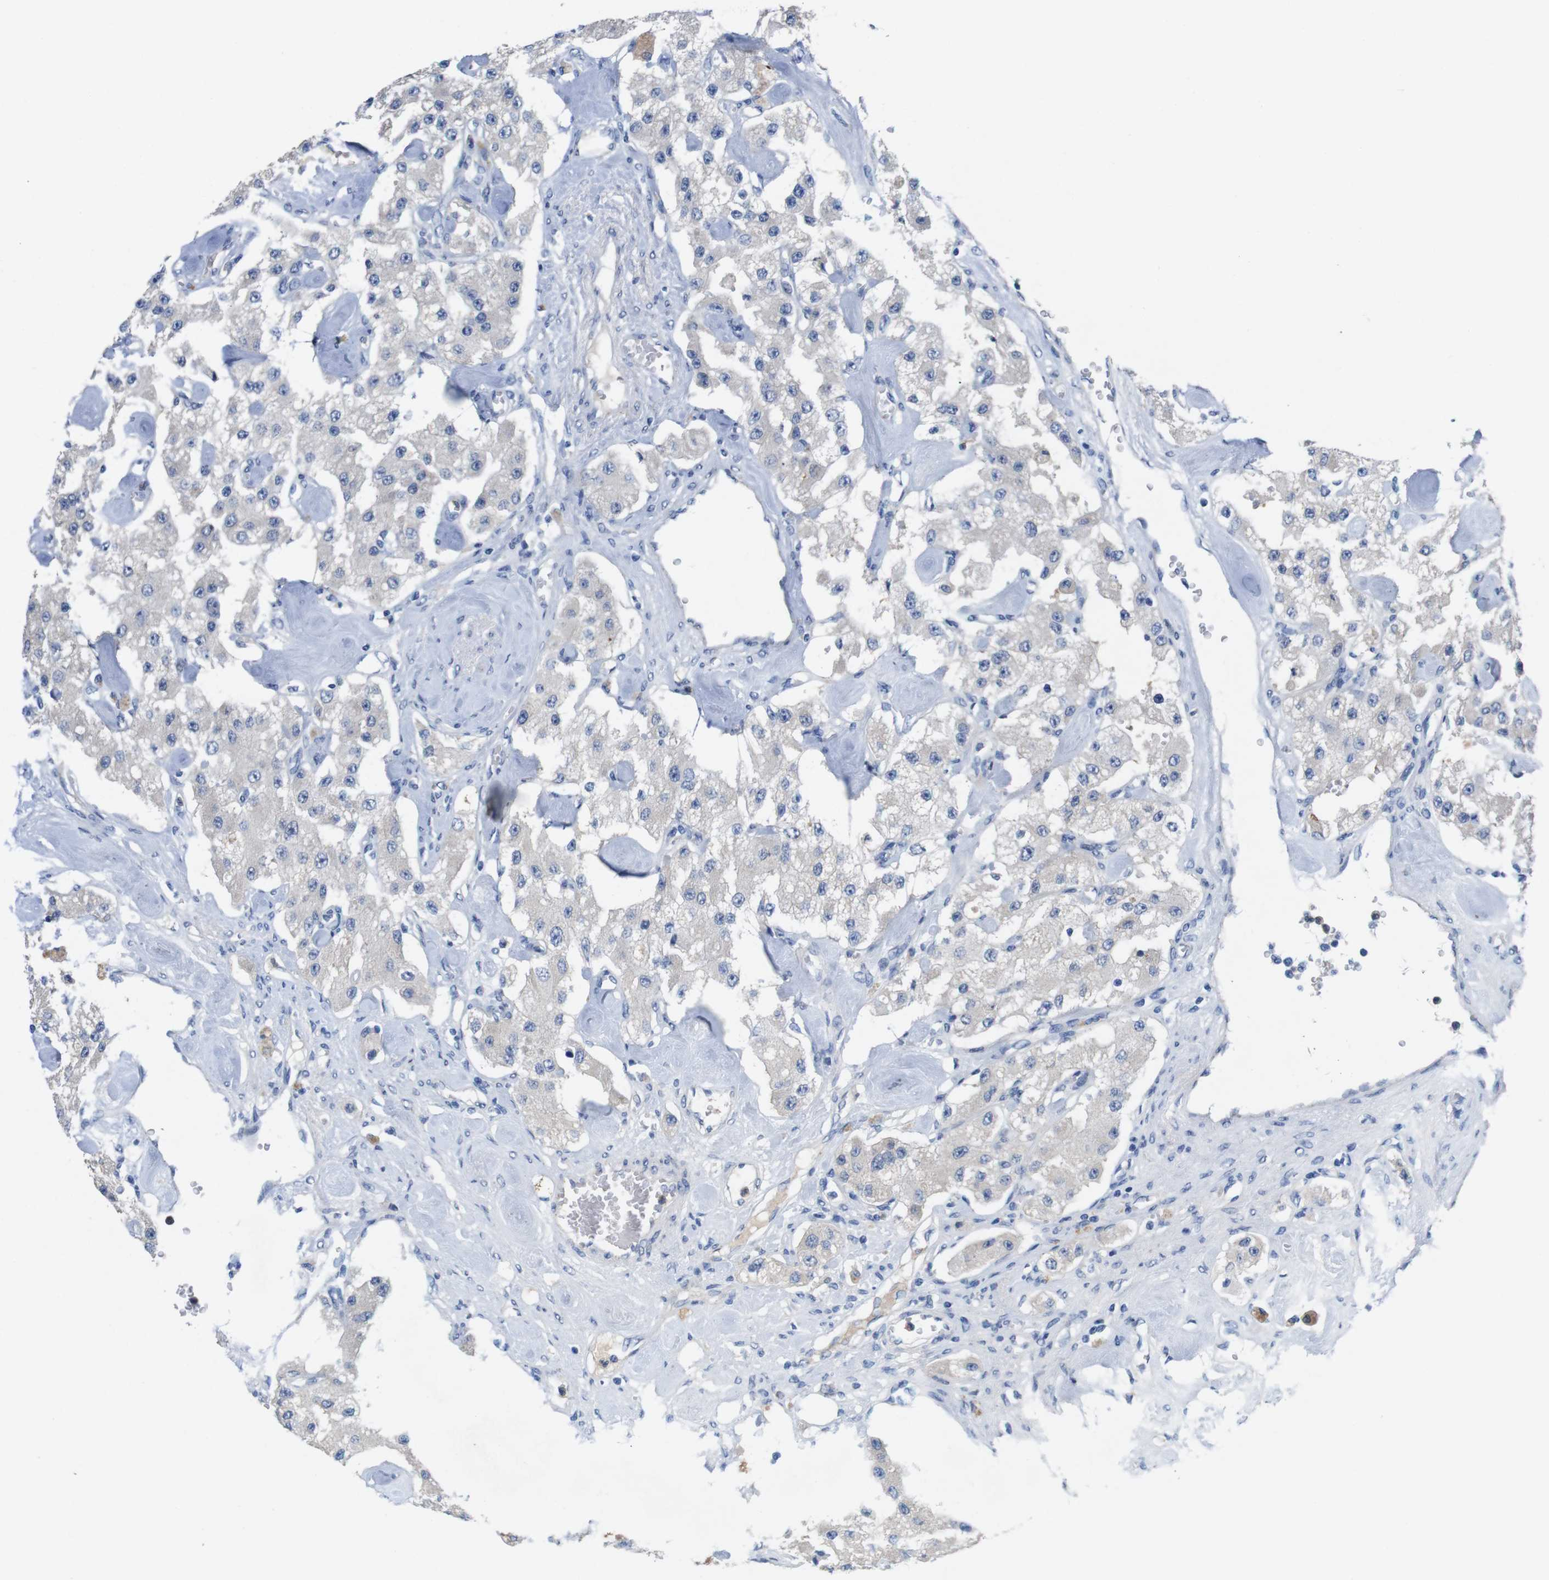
{"staining": {"intensity": "negative", "quantity": "none", "location": "none"}, "tissue": "carcinoid", "cell_type": "Tumor cells", "image_type": "cancer", "snomed": [{"axis": "morphology", "description": "Carcinoid, malignant, NOS"}, {"axis": "topography", "description": "Pancreas"}], "caption": "Tumor cells show no significant protein staining in carcinoid.", "gene": "C1RL", "patient": {"sex": "male", "age": 41}}